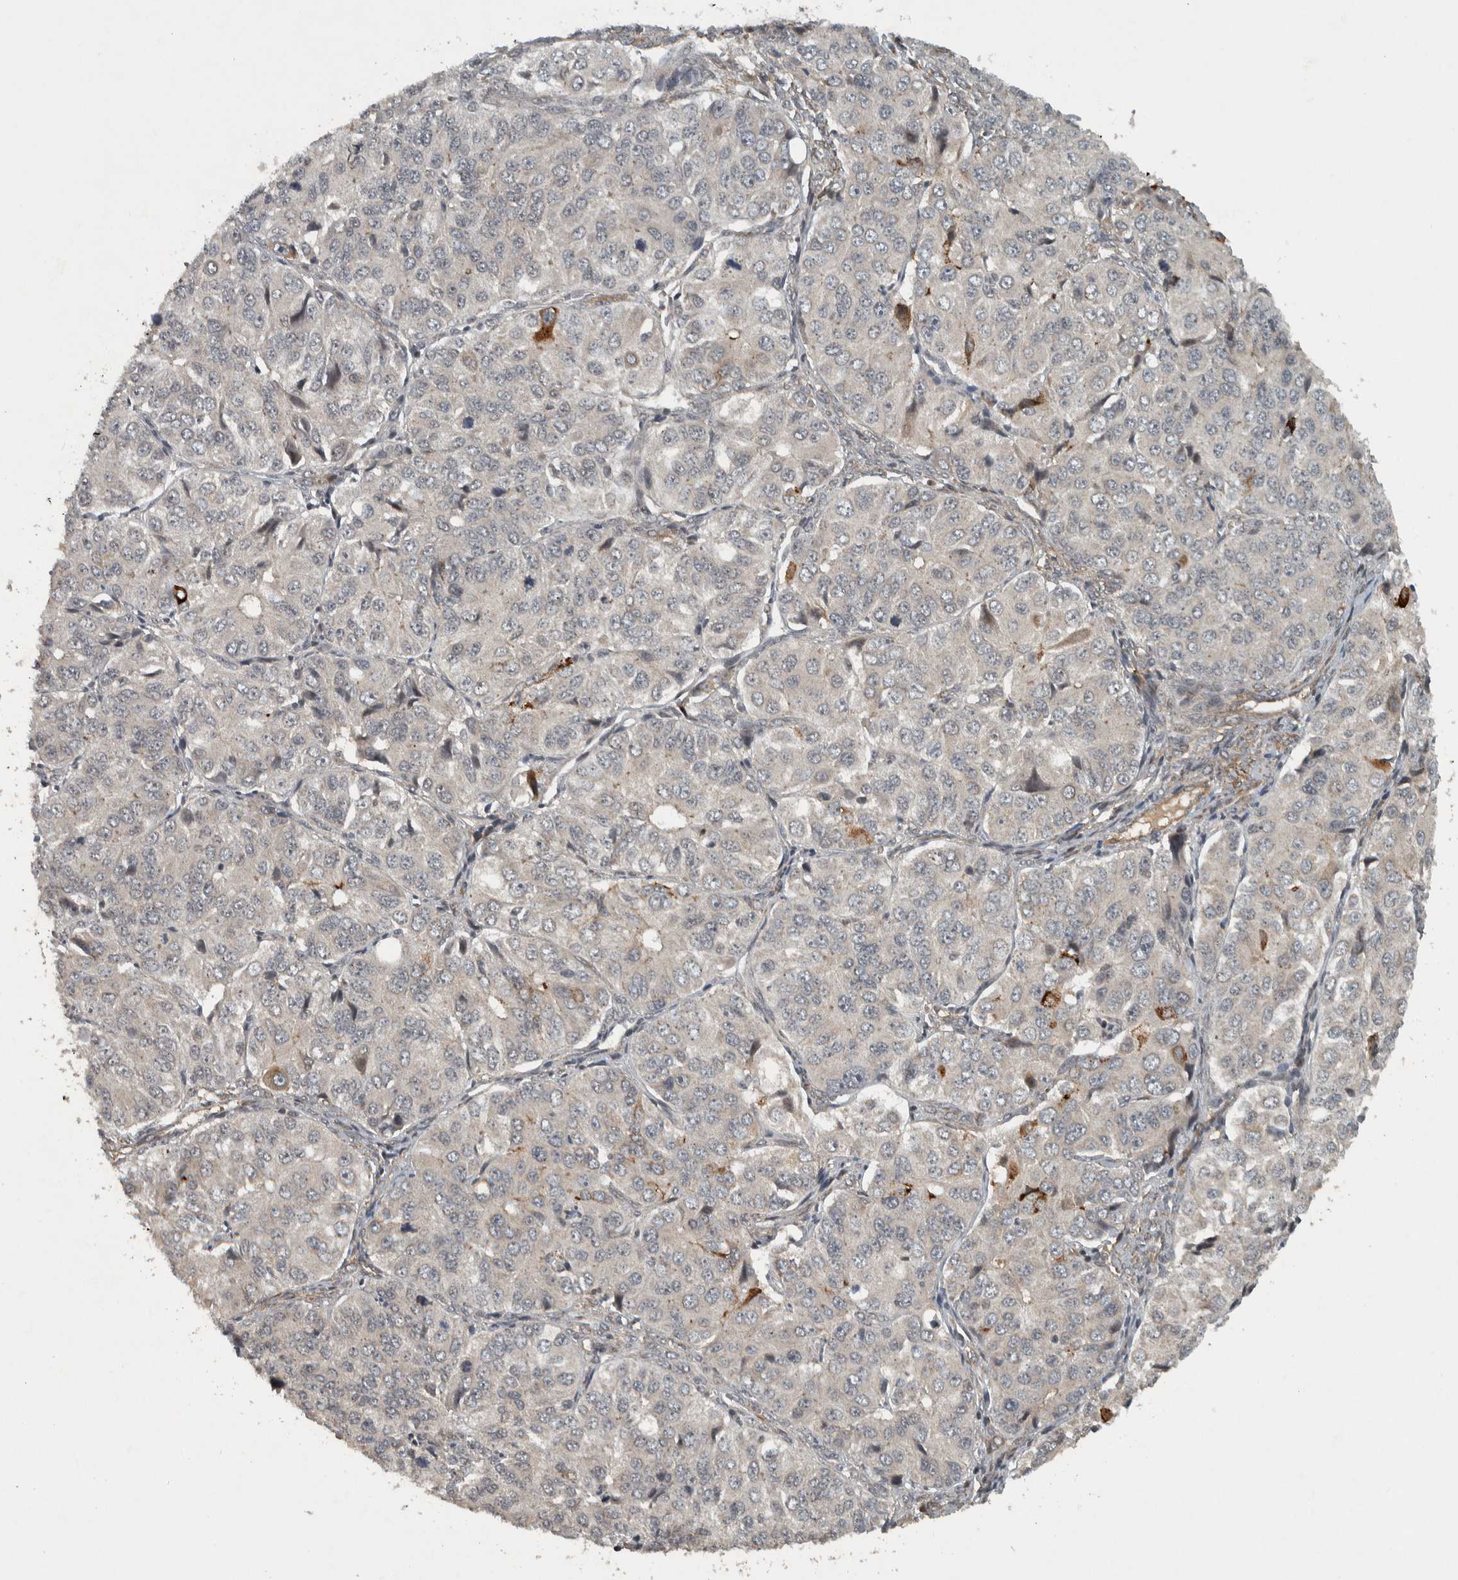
{"staining": {"intensity": "weak", "quantity": "<25%", "location": "cytoplasmic/membranous"}, "tissue": "ovarian cancer", "cell_type": "Tumor cells", "image_type": "cancer", "snomed": [{"axis": "morphology", "description": "Carcinoma, endometroid"}, {"axis": "topography", "description": "Ovary"}], "caption": "Immunohistochemistry (IHC) of human ovarian cancer reveals no expression in tumor cells.", "gene": "KIFAP3", "patient": {"sex": "female", "age": 51}}